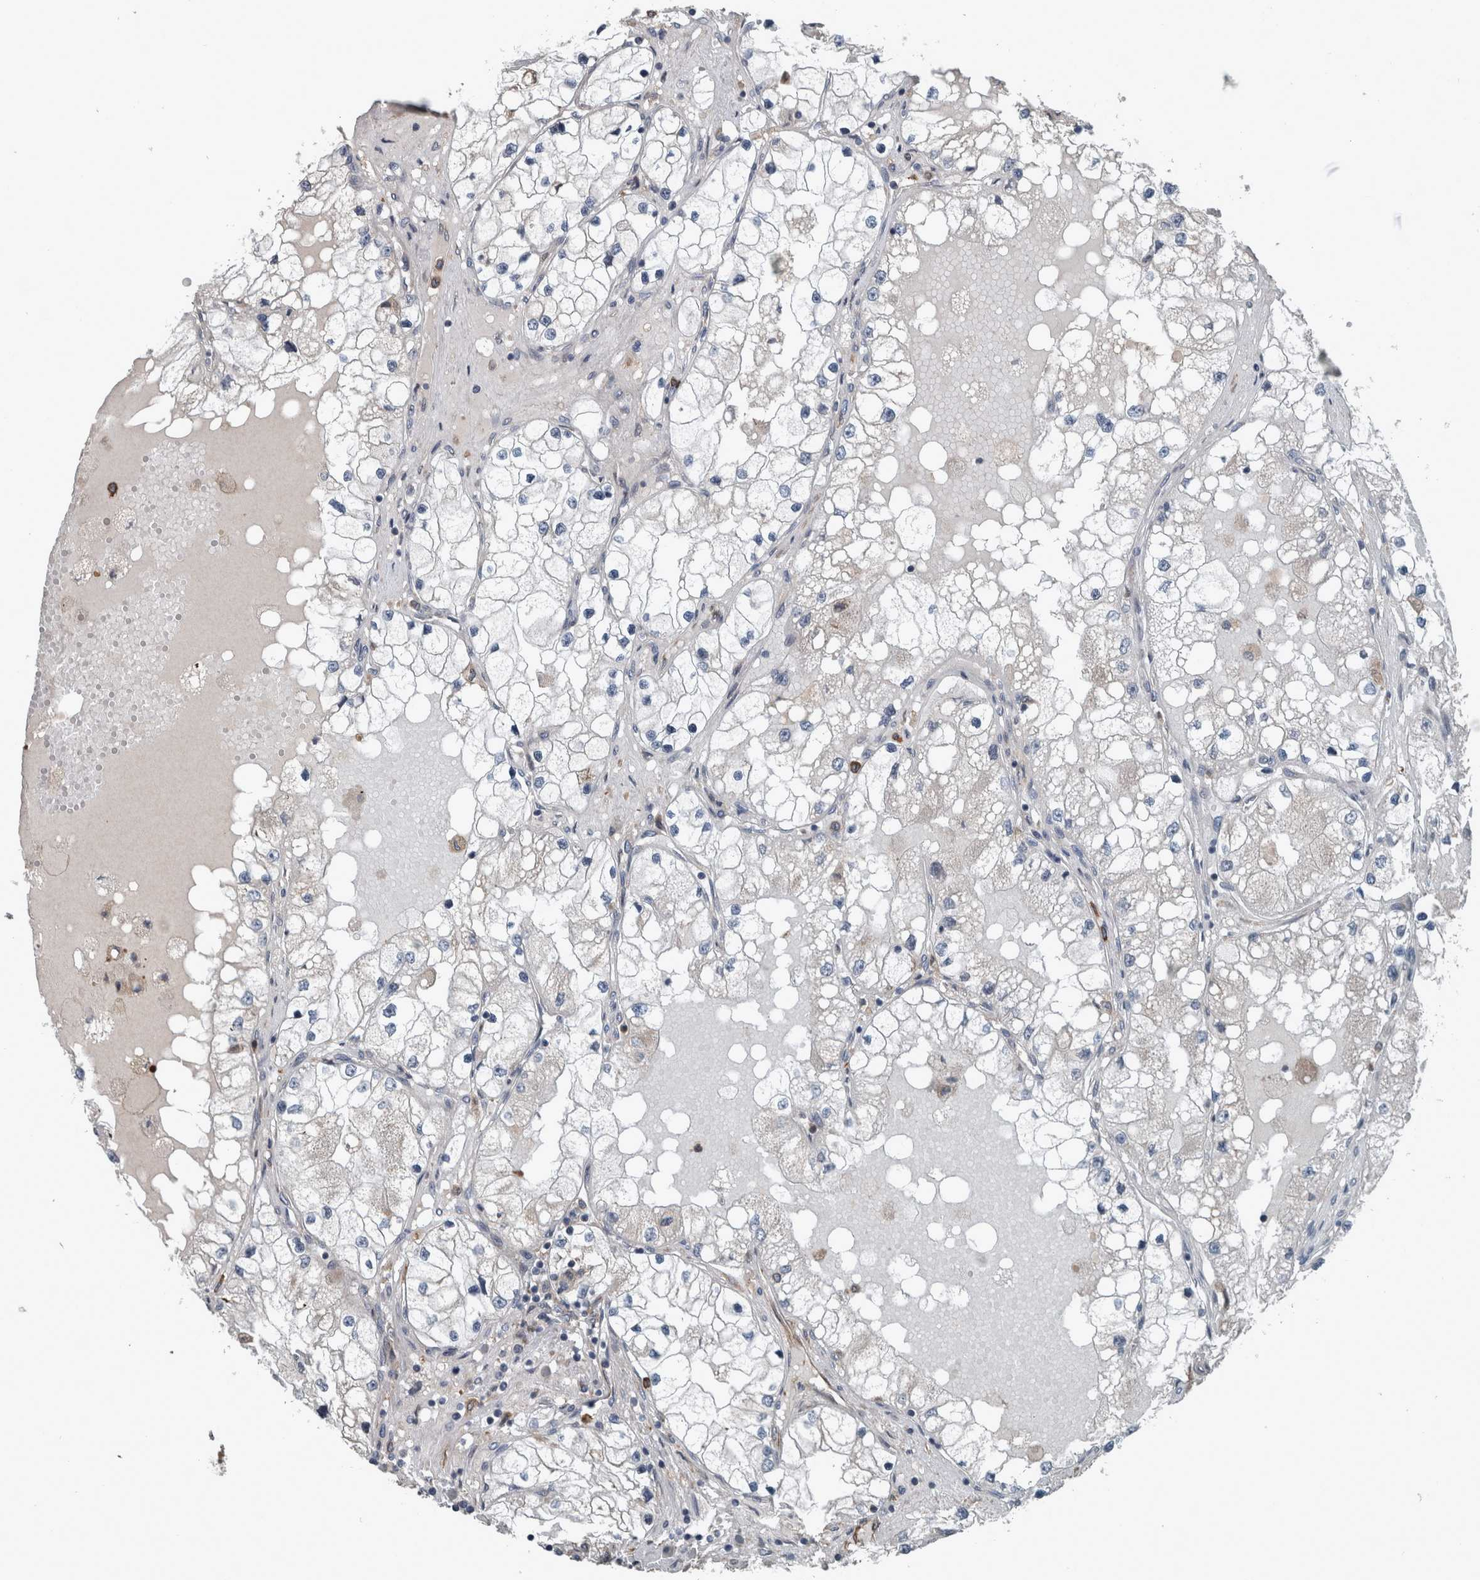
{"staining": {"intensity": "negative", "quantity": "none", "location": "none"}, "tissue": "renal cancer", "cell_type": "Tumor cells", "image_type": "cancer", "snomed": [{"axis": "morphology", "description": "Adenocarcinoma, NOS"}, {"axis": "topography", "description": "Kidney"}], "caption": "The photomicrograph shows no staining of tumor cells in renal adenocarcinoma.", "gene": "EXOC8", "patient": {"sex": "male", "age": 68}}